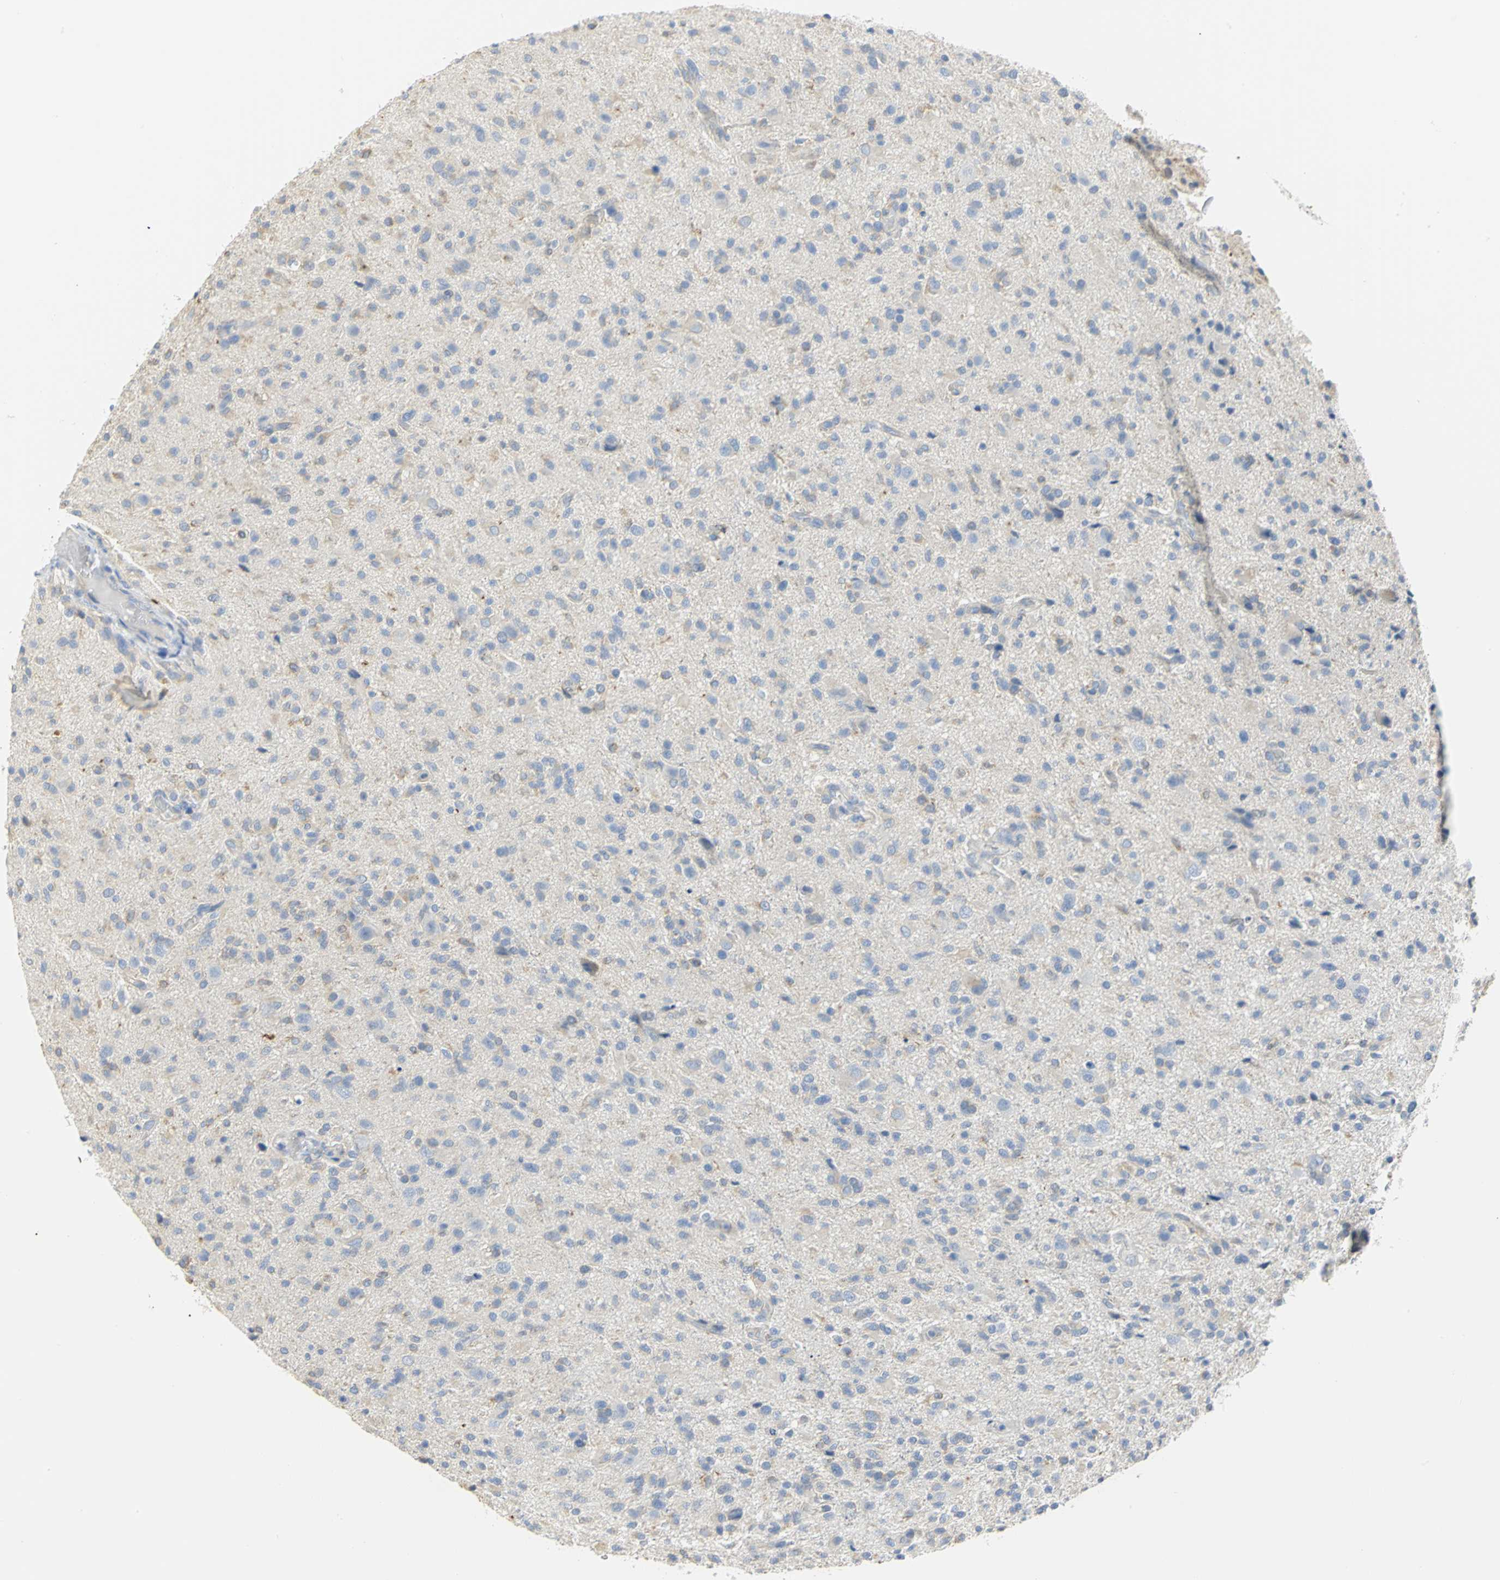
{"staining": {"intensity": "weak", "quantity": "25%-75%", "location": "cytoplasmic/membranous"}, "tissue": "glioma", "cell_type": "Tumor cells", "image_type": "cancer", "snomed": [{"axis": "morphology", "description": "Glioma, malignant, High grade"}, {"axis": "topography", "description": "Brain"}], "caption": "About 25%-75% of tumor cells in glioma display weak cytoplasmic/membranous protein positivity as visualized by brown immunohistochemical staining.", "gene": "GNRH2", "patient": {"sex": "male", "age": 71}}